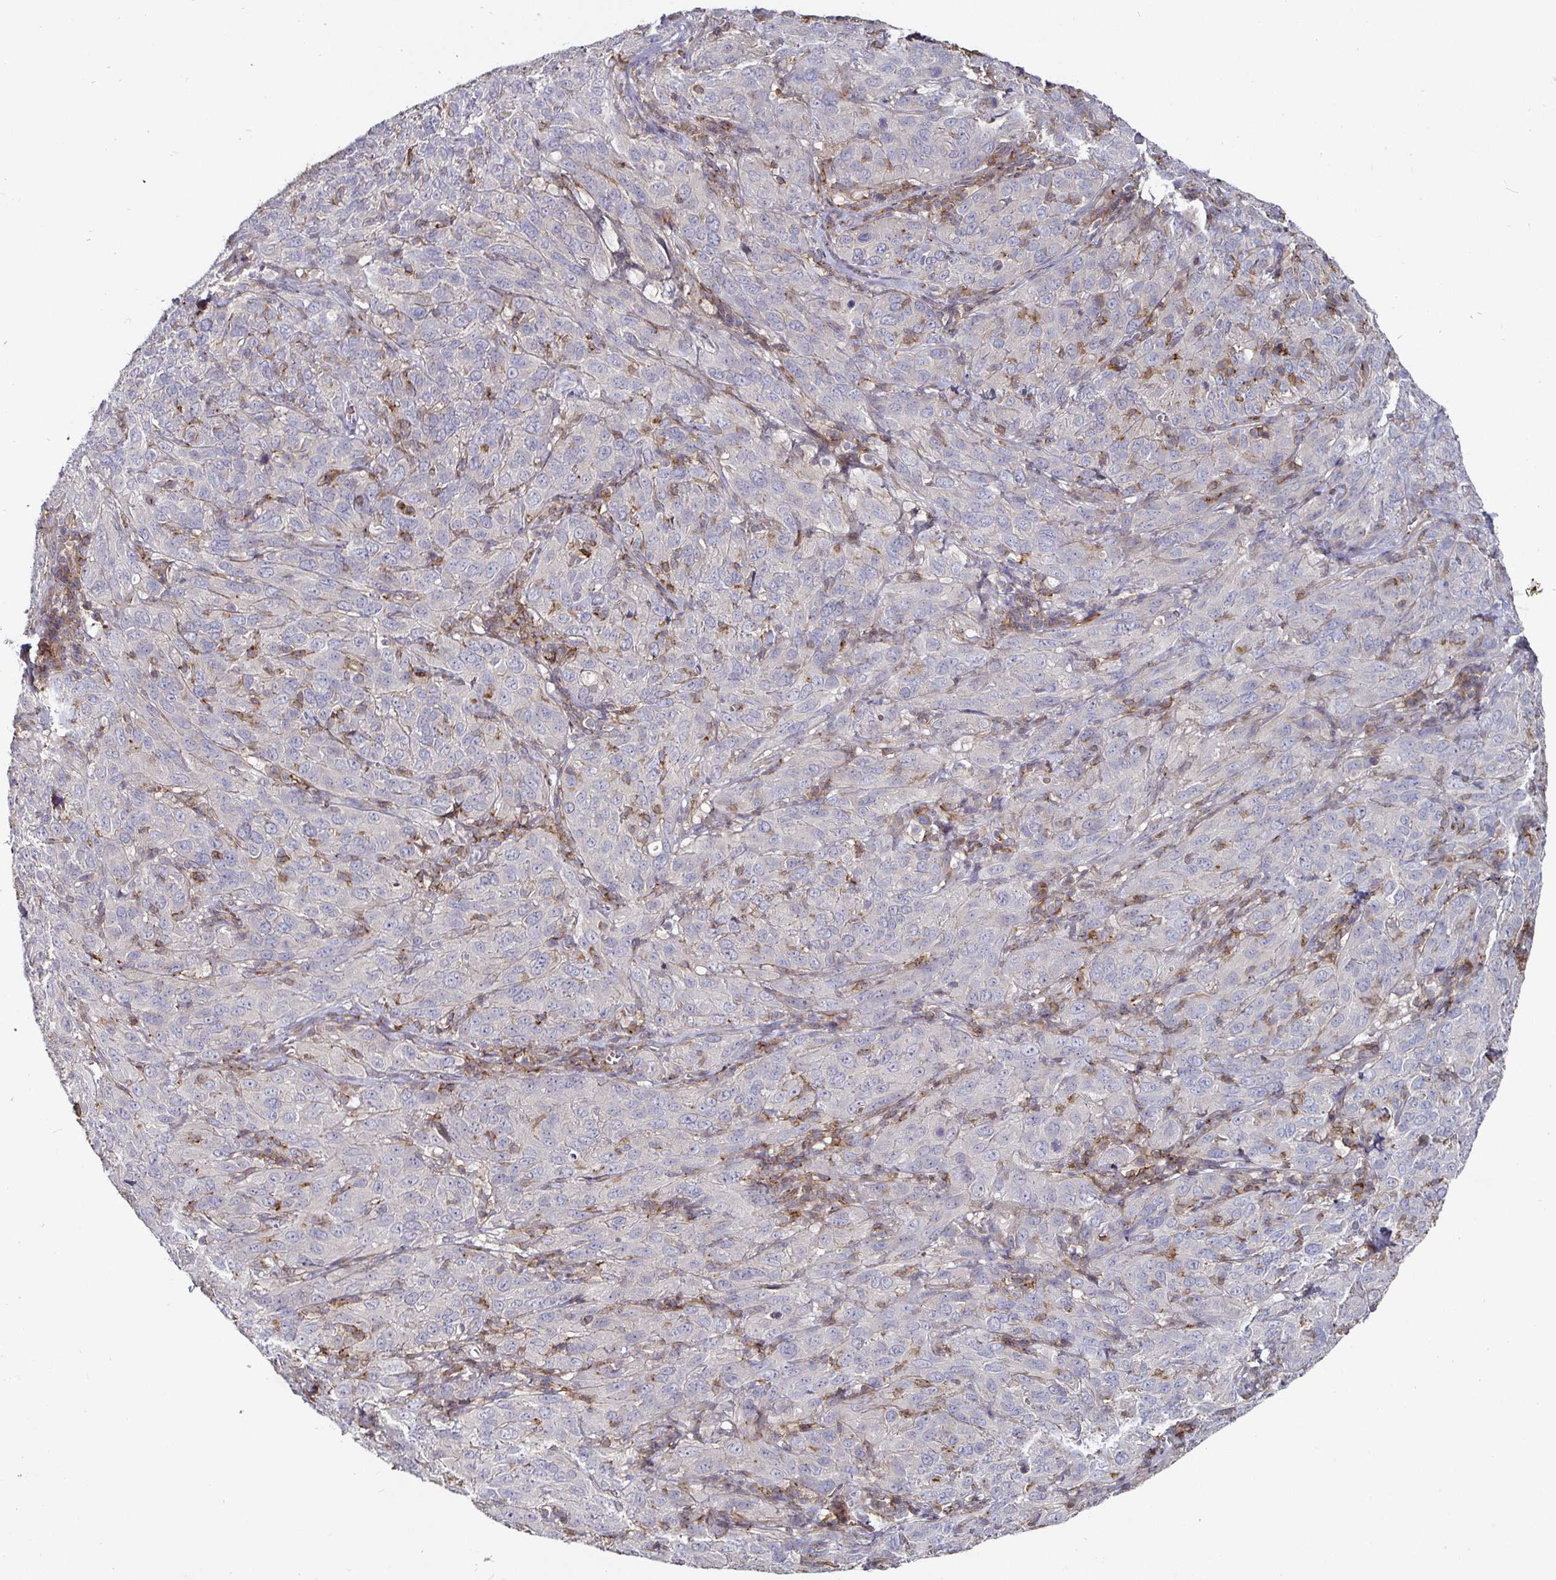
{"staining": {"intensity": "negative", "quantity": "none", "location": "none"}, "tissue": "cervical cancer", "cell_type": "Tumor cells", "image_type": "cancer", "snomed": [{"axis": "morphology", "description": "Normal tissue, NOS"}, {"axis": "morphology", "description": "Squamous cell carcinoma, NOS"}, {"axis": "topography", "description": "Cervix"}], "caption": "IHC micrograph of human cervical cancer (squamous cell carcinoma) stained for a protein (brown), which exhibits no staining in tumor cells.", "gene": "GJA4", "patient": {"sex": "female", "age": 51}}